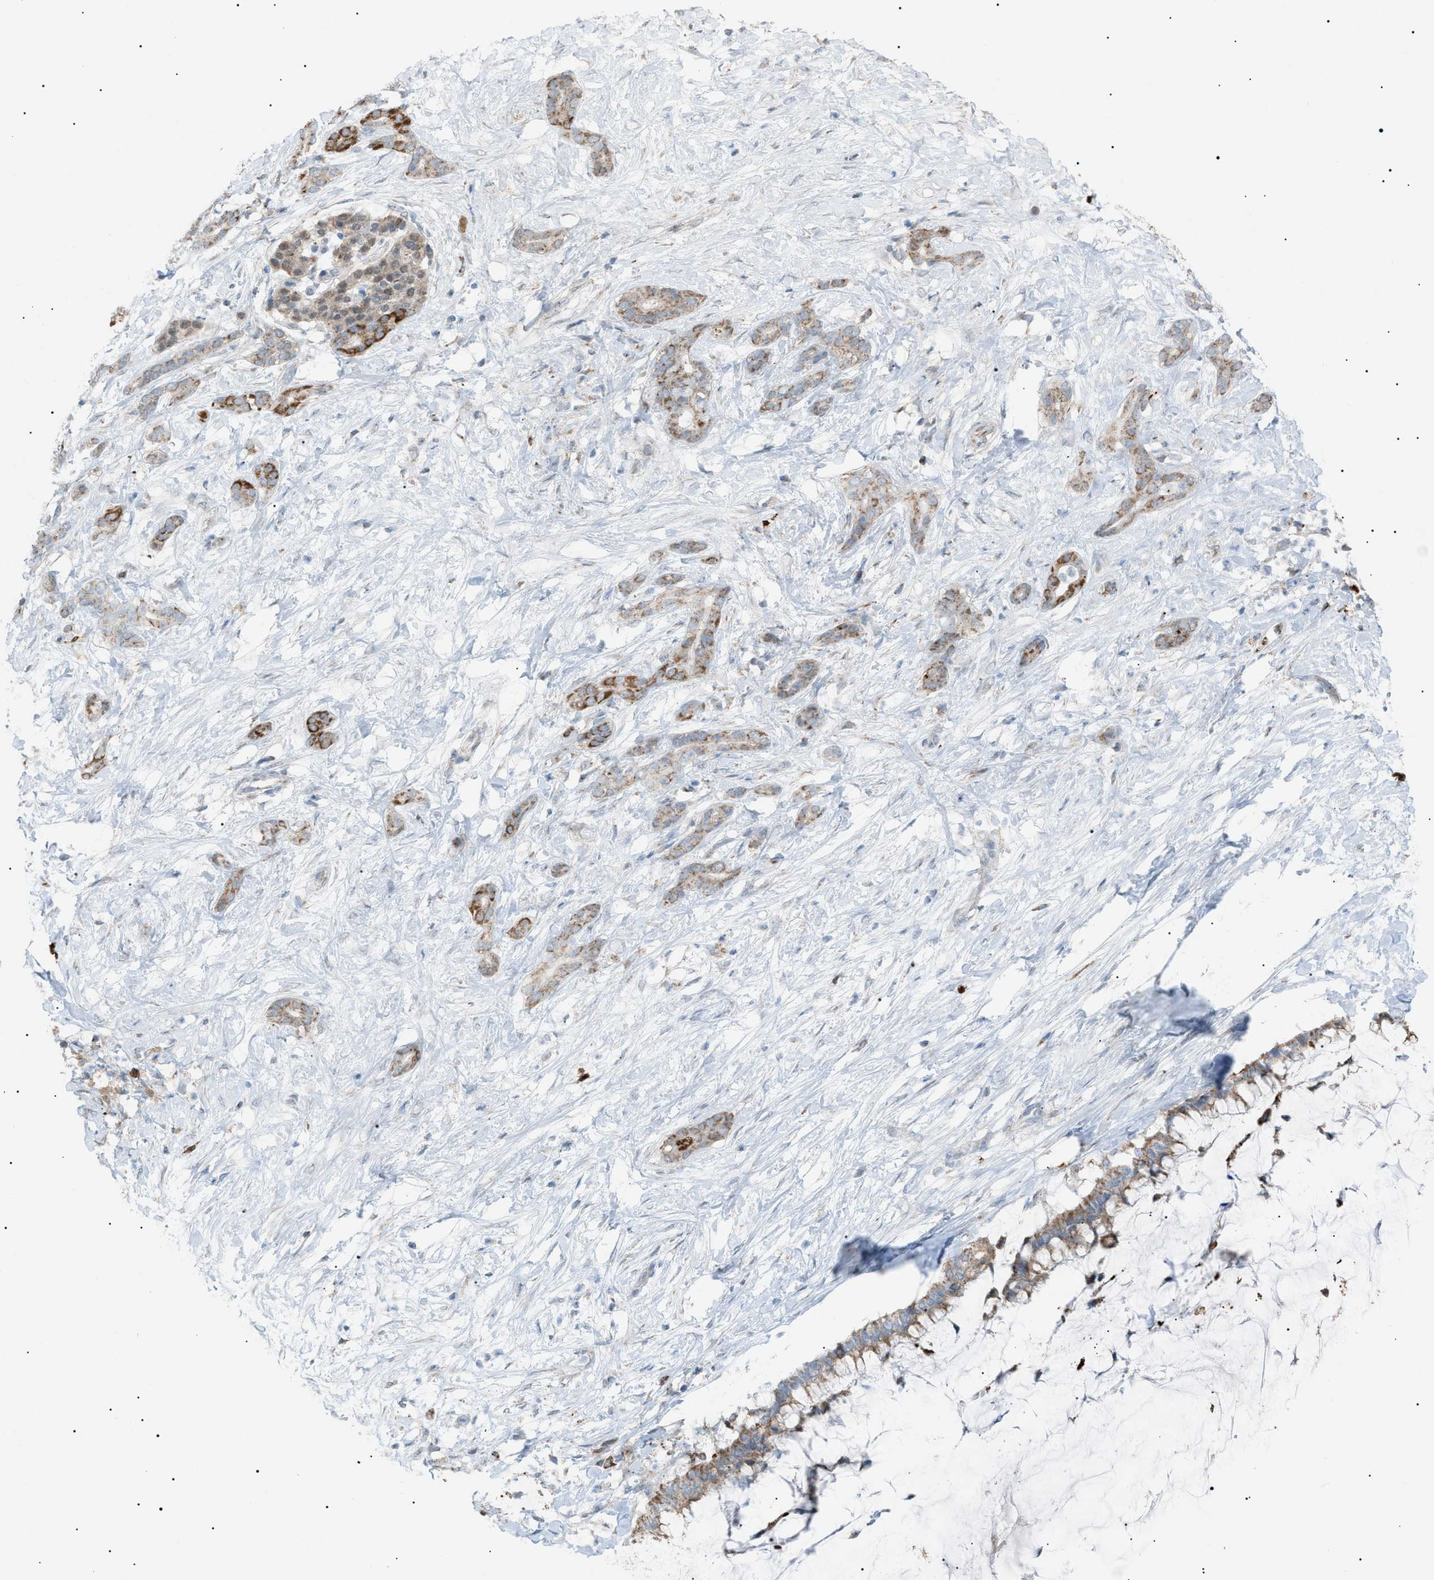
{"staining": {"intensity": "moderate", "quantity": ">75%", "location": "cytoplasmic/membranous"}, "tissue": "pancreatic cancer", "cell_type": "Tumor cells", "image_type": "cancer", "snomed": [{"axis": "morphology", "description": "Adenocarcinoma, NOS"}, {"axis": "topography", "description": "Pancreas"}], "caption": "This is an image of immunohistochemistry staining of pancreatic cancer, which shows moderate positivity in the cytoplasmic/membranous of tumor cells.", "gene": "ZNF516", "patient": {"sex": "male", "age": 41}}